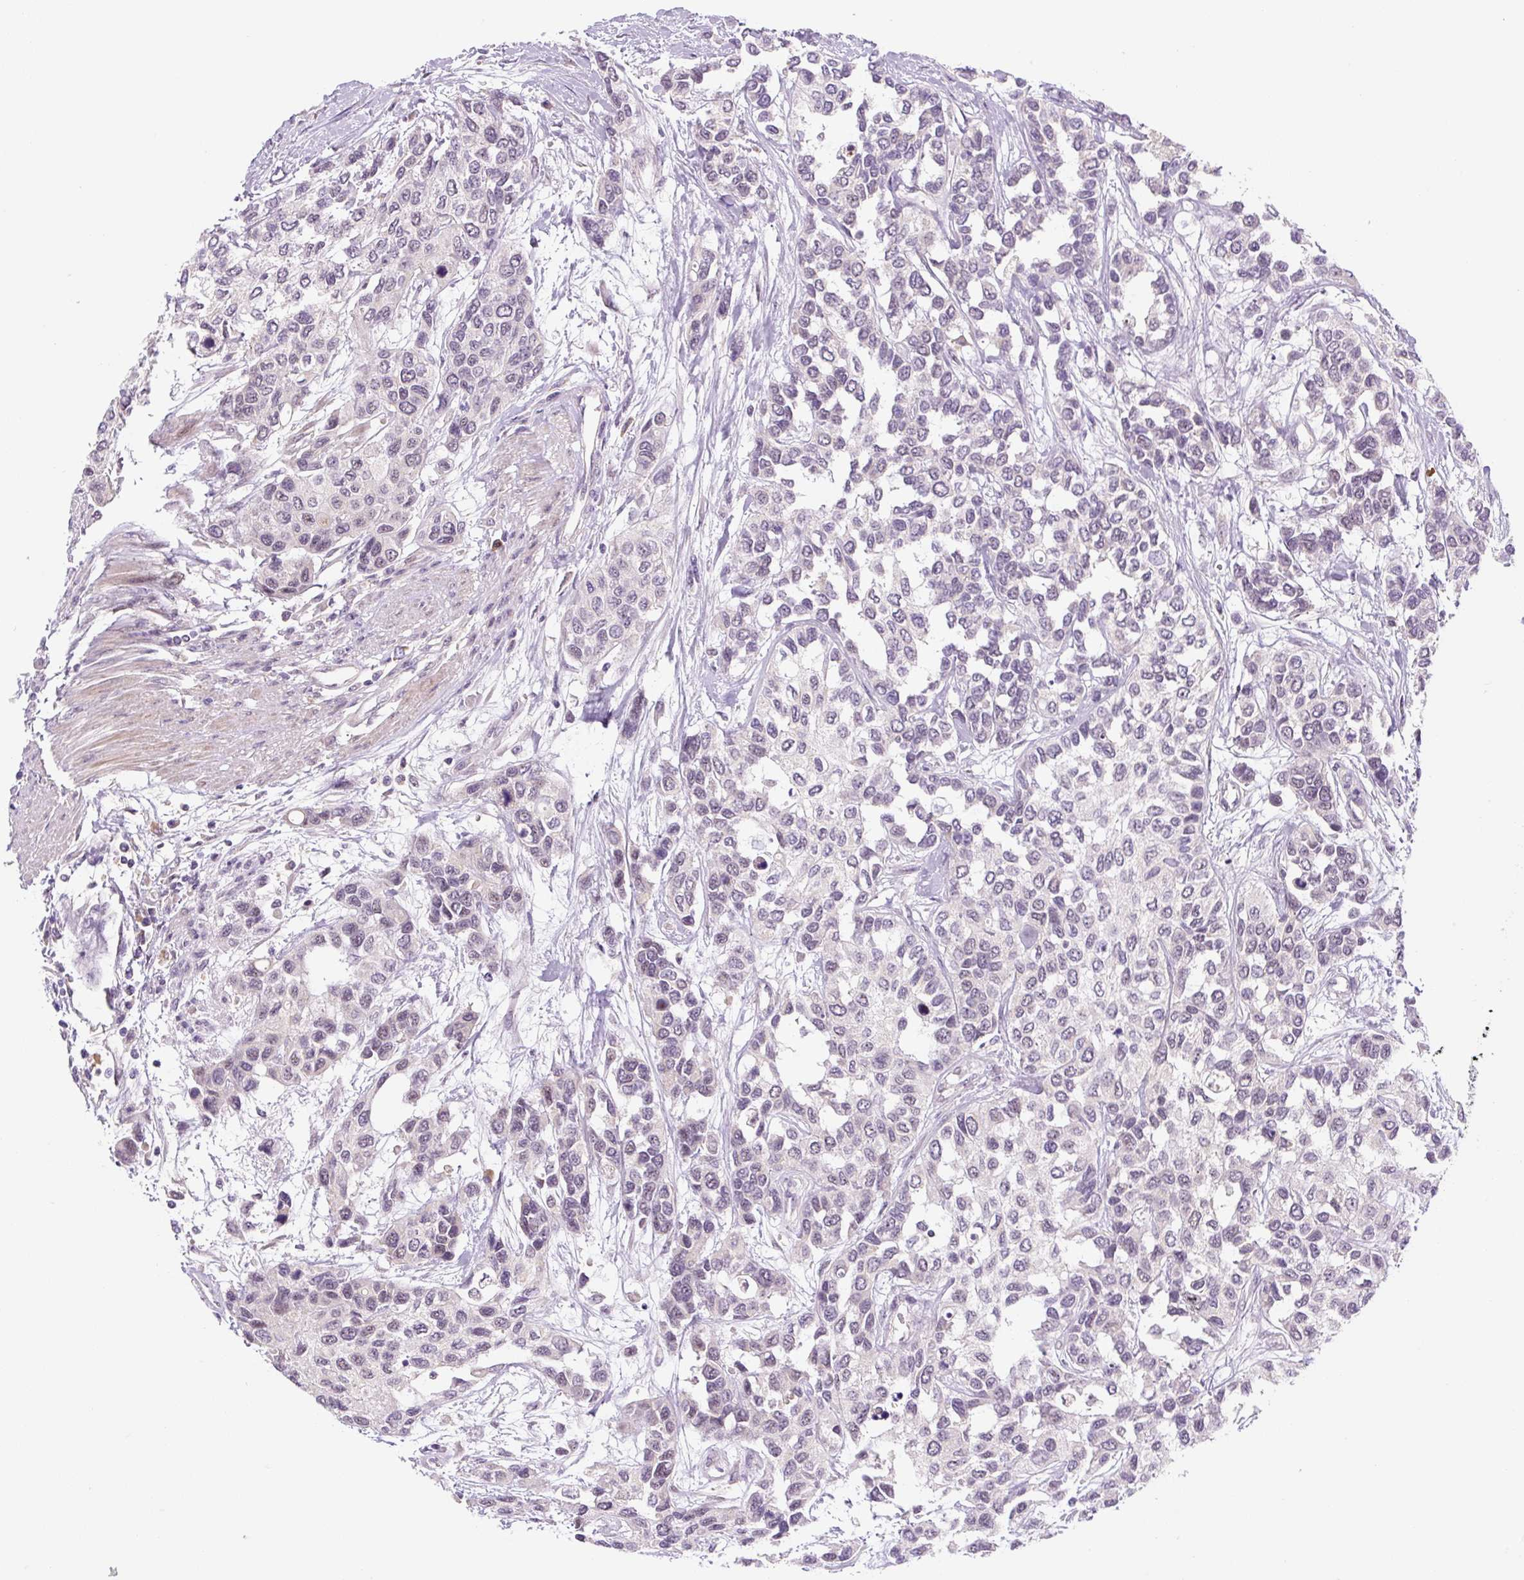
{"staining": {"intensity": "negative", "quantity": "none", "location": "none"}, "tissue": "urothelial cancer", "cell_type": "Tumor cells", "image_type": "cancer", "snomed": [{"axis": "morphology", "description": "Normal tissue, NOS"}, {"axis": "morphology", "description": "Urothelial carcinoma, High grade"}, {"axis": "topography", "description": "Vascular tissue"}, {"axis": "topography", "description": "Urinary bladder"}], "caption": "High-grade urothelial carcinoma was stained to show a protein in brown. There is no significant expression in tumor cells.", "gene": "PRKAA2", "patient": {"sex": "female", "age": 56}}